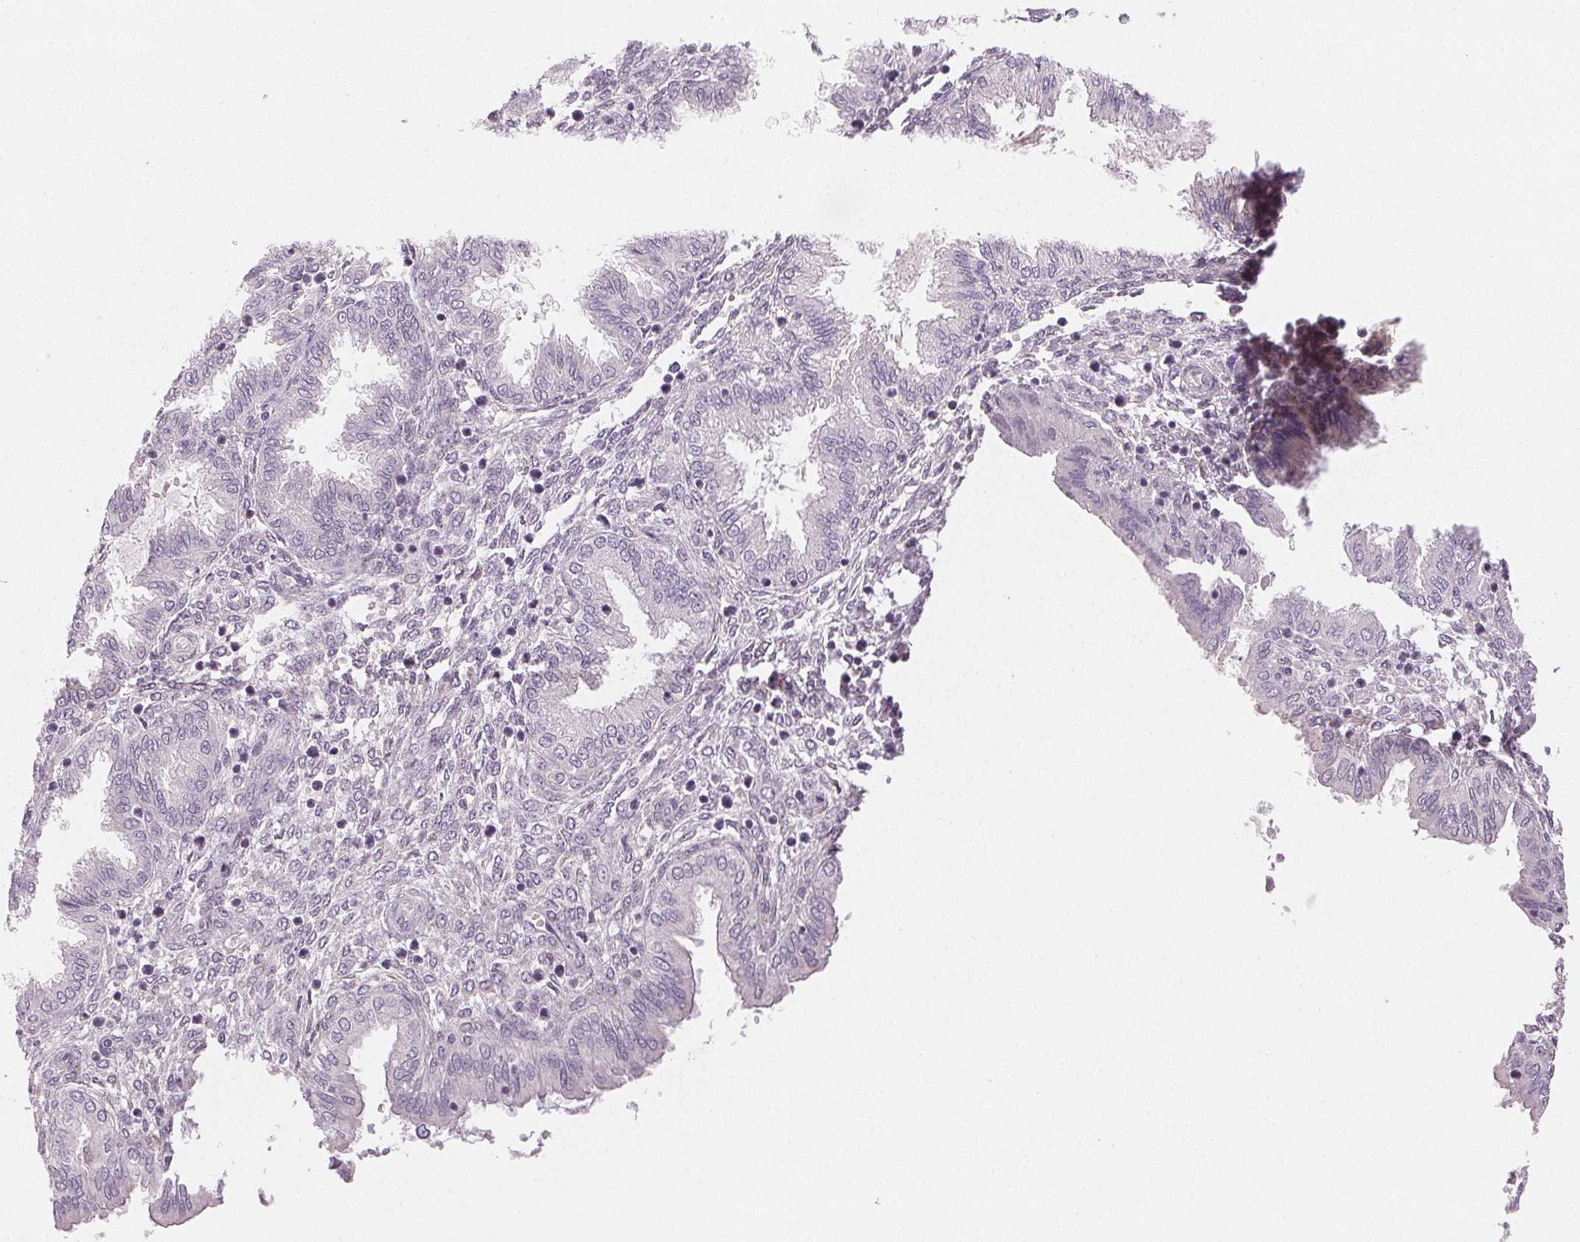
{"staining": {"intensity": "weak", "quantity": "<25%", "location": "cytoplasmic/membranous"}, "tissue": "endometrium", "cell_type": "Cells in endometrial stroma", "image_type": "normal", "snomed": [{"axis": "morphology", "description": "Normal tissue, NOS"}, {"axis": "topography", "description": "Endometrium"}], "caption": "A histopathology image of endometrium stained for a protein demonstrates no brown staining in cells in endometrial stroma. (Immunohistochemistry (ihc), brightfield microscopy, high magnification).", "gene": "MAP1LC3A", "patient": {"sex": "female", "age": 33}}